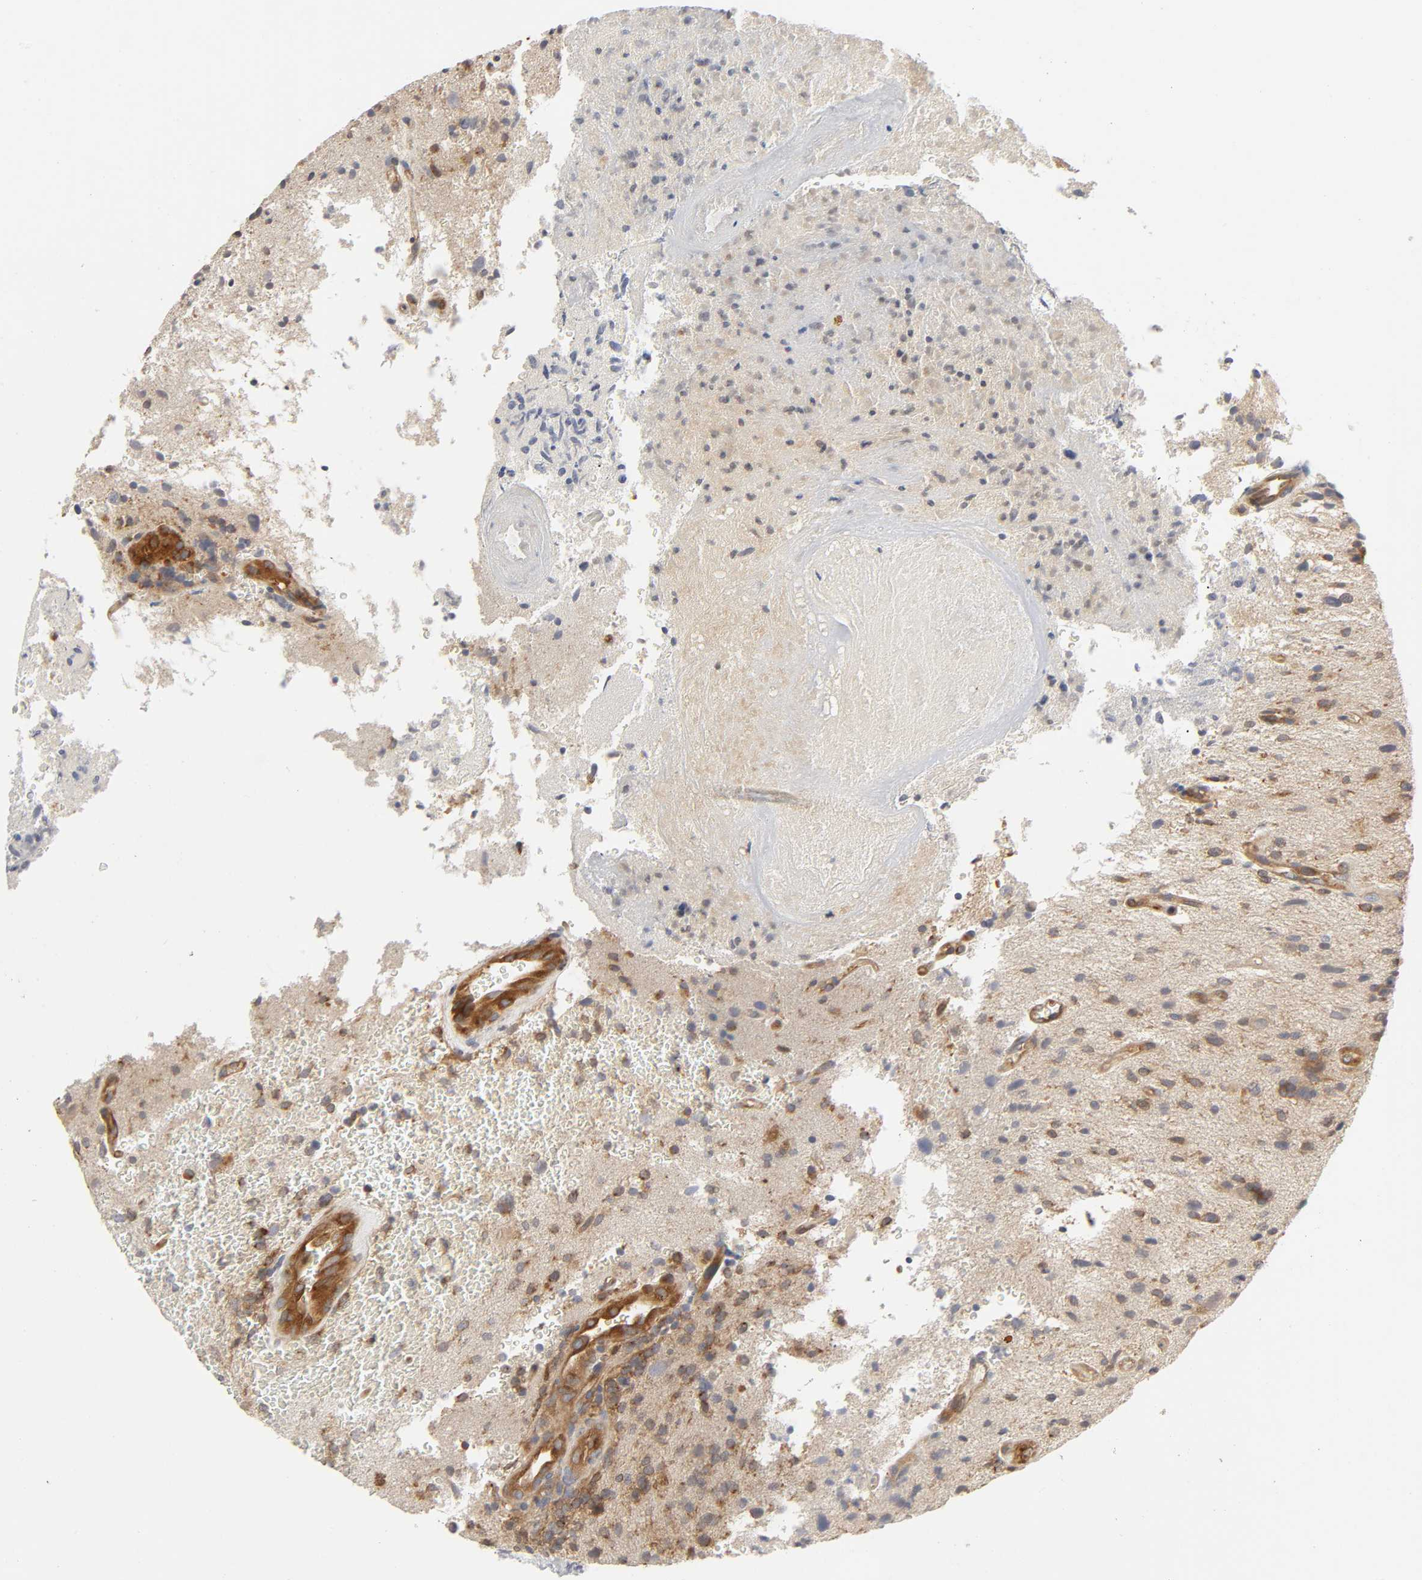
{"staining": {"intensity": "moderate", "quantity": "25%-75%", "location": "cytoplasmic/membranous"}, "tissue": "glioma", "cell_type": "Tumor cells", "image_type": "cancer", "snomed": [{"axis": "morphology", "description": "Normal tissue, NOS"}, {"axis": "morphology", "description": "Glioma, malignant, High grade"}, {"axis": "topography", "description": "Cerebral cortex"}], "caption": "Tumor cells display medium levels of moderate cytoplasmic/membranous staining in approximately 25%-75% of cells in human glioma.", "gene": "SCHIP1", "patient": {"sex": "male", "age": 75}}